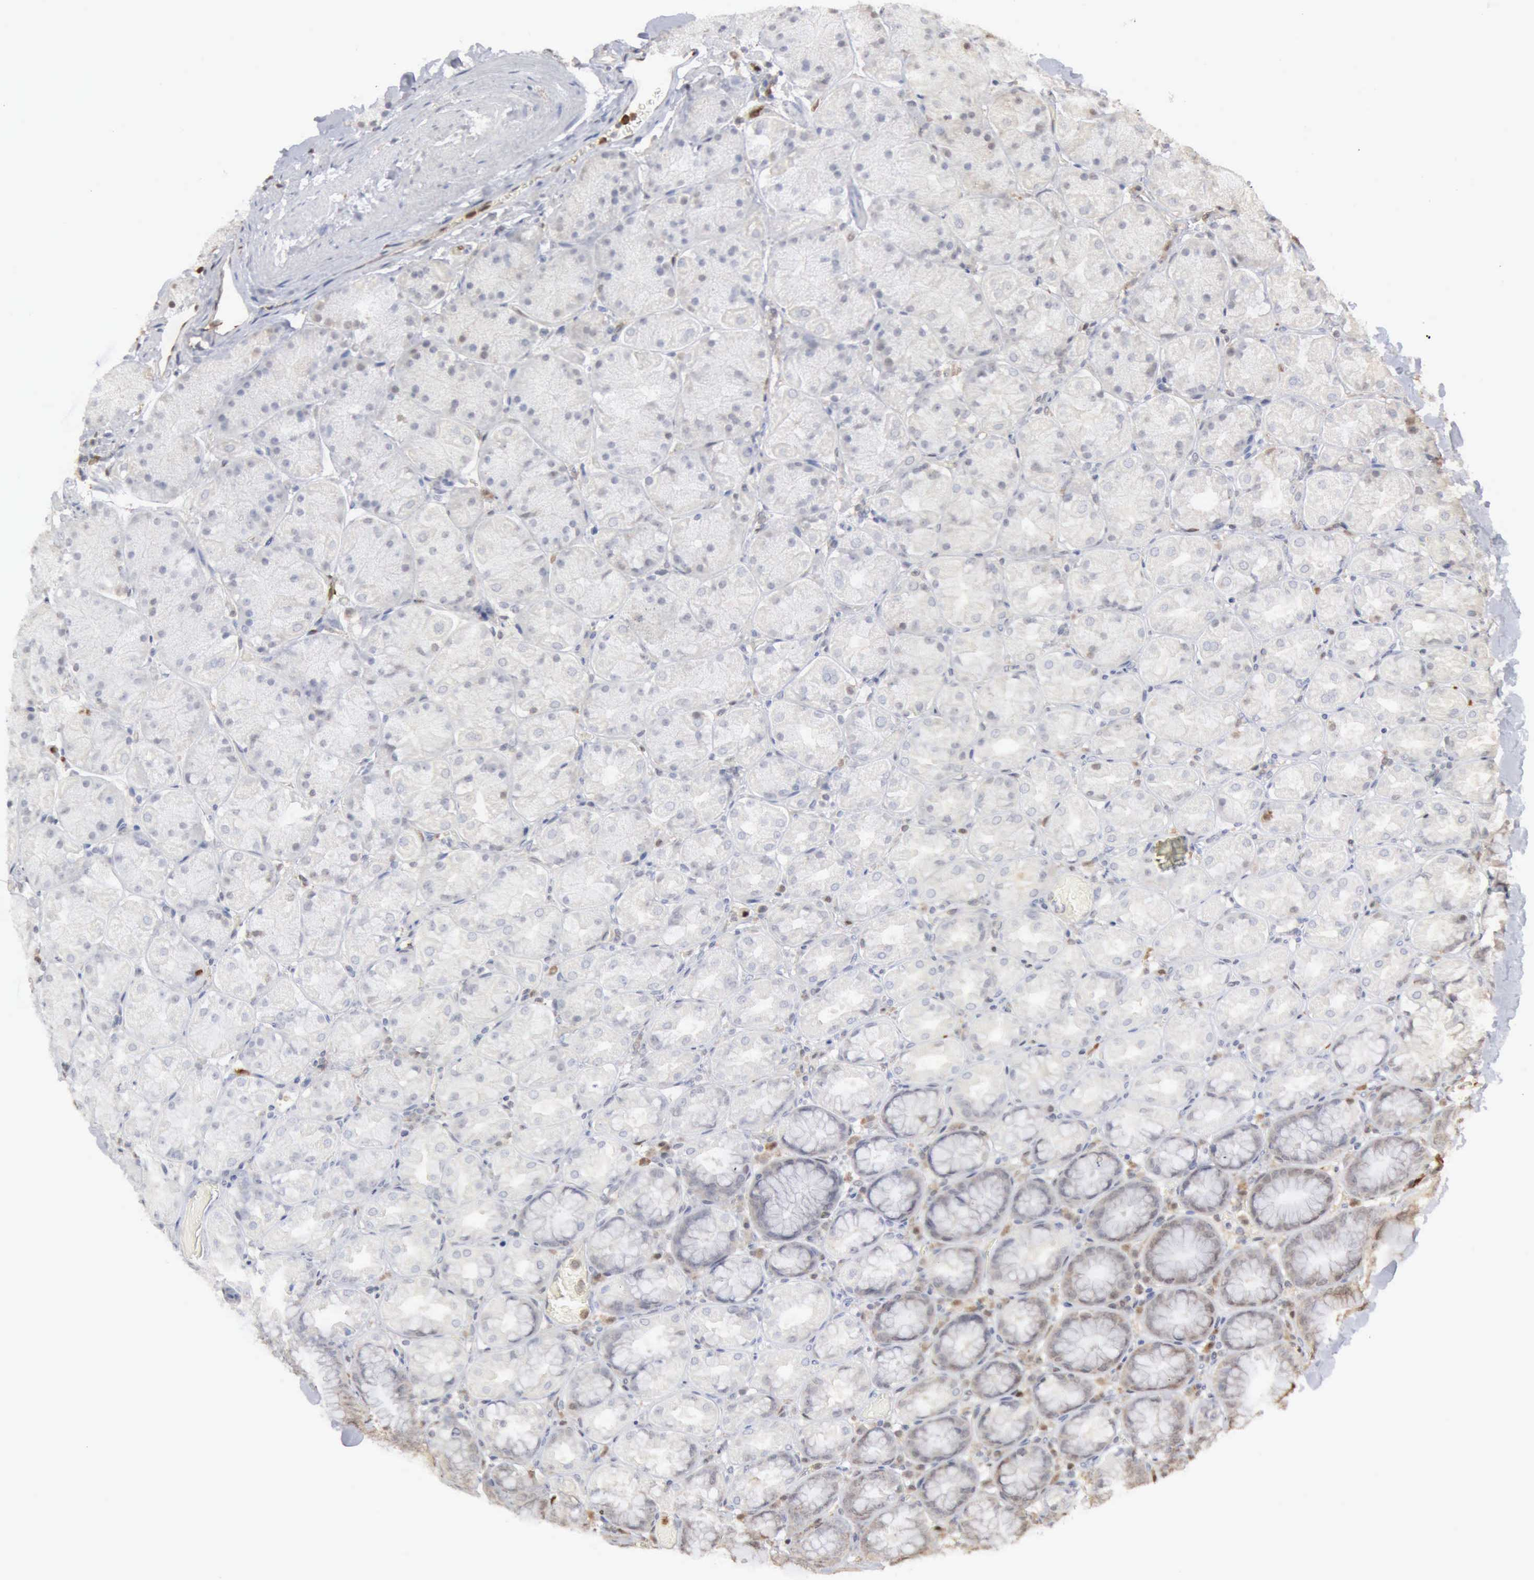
{"staining": {"intensity": "negative", "quantity": "none", "location": "none"}, "tissue": "stomach", "cell_type": "Glandular cells", "image_type": "normal", "snomed": [{"axis": "morphology", "description": "Normal tissue, NOS"}, {"axis": "topography", "description": "Stomach, upper"}, {"axis": "topography", "description": "Stomach"}], "caption": "Glandular cells show no significant protein staining in normal stomach. (DAB (3,3'-diaminobenzidine) immunohistochemistry visualized using brightfield microscopy, high magnification).", "gene": "STAT1", "patient": {"sex": "male", "age": 76}}